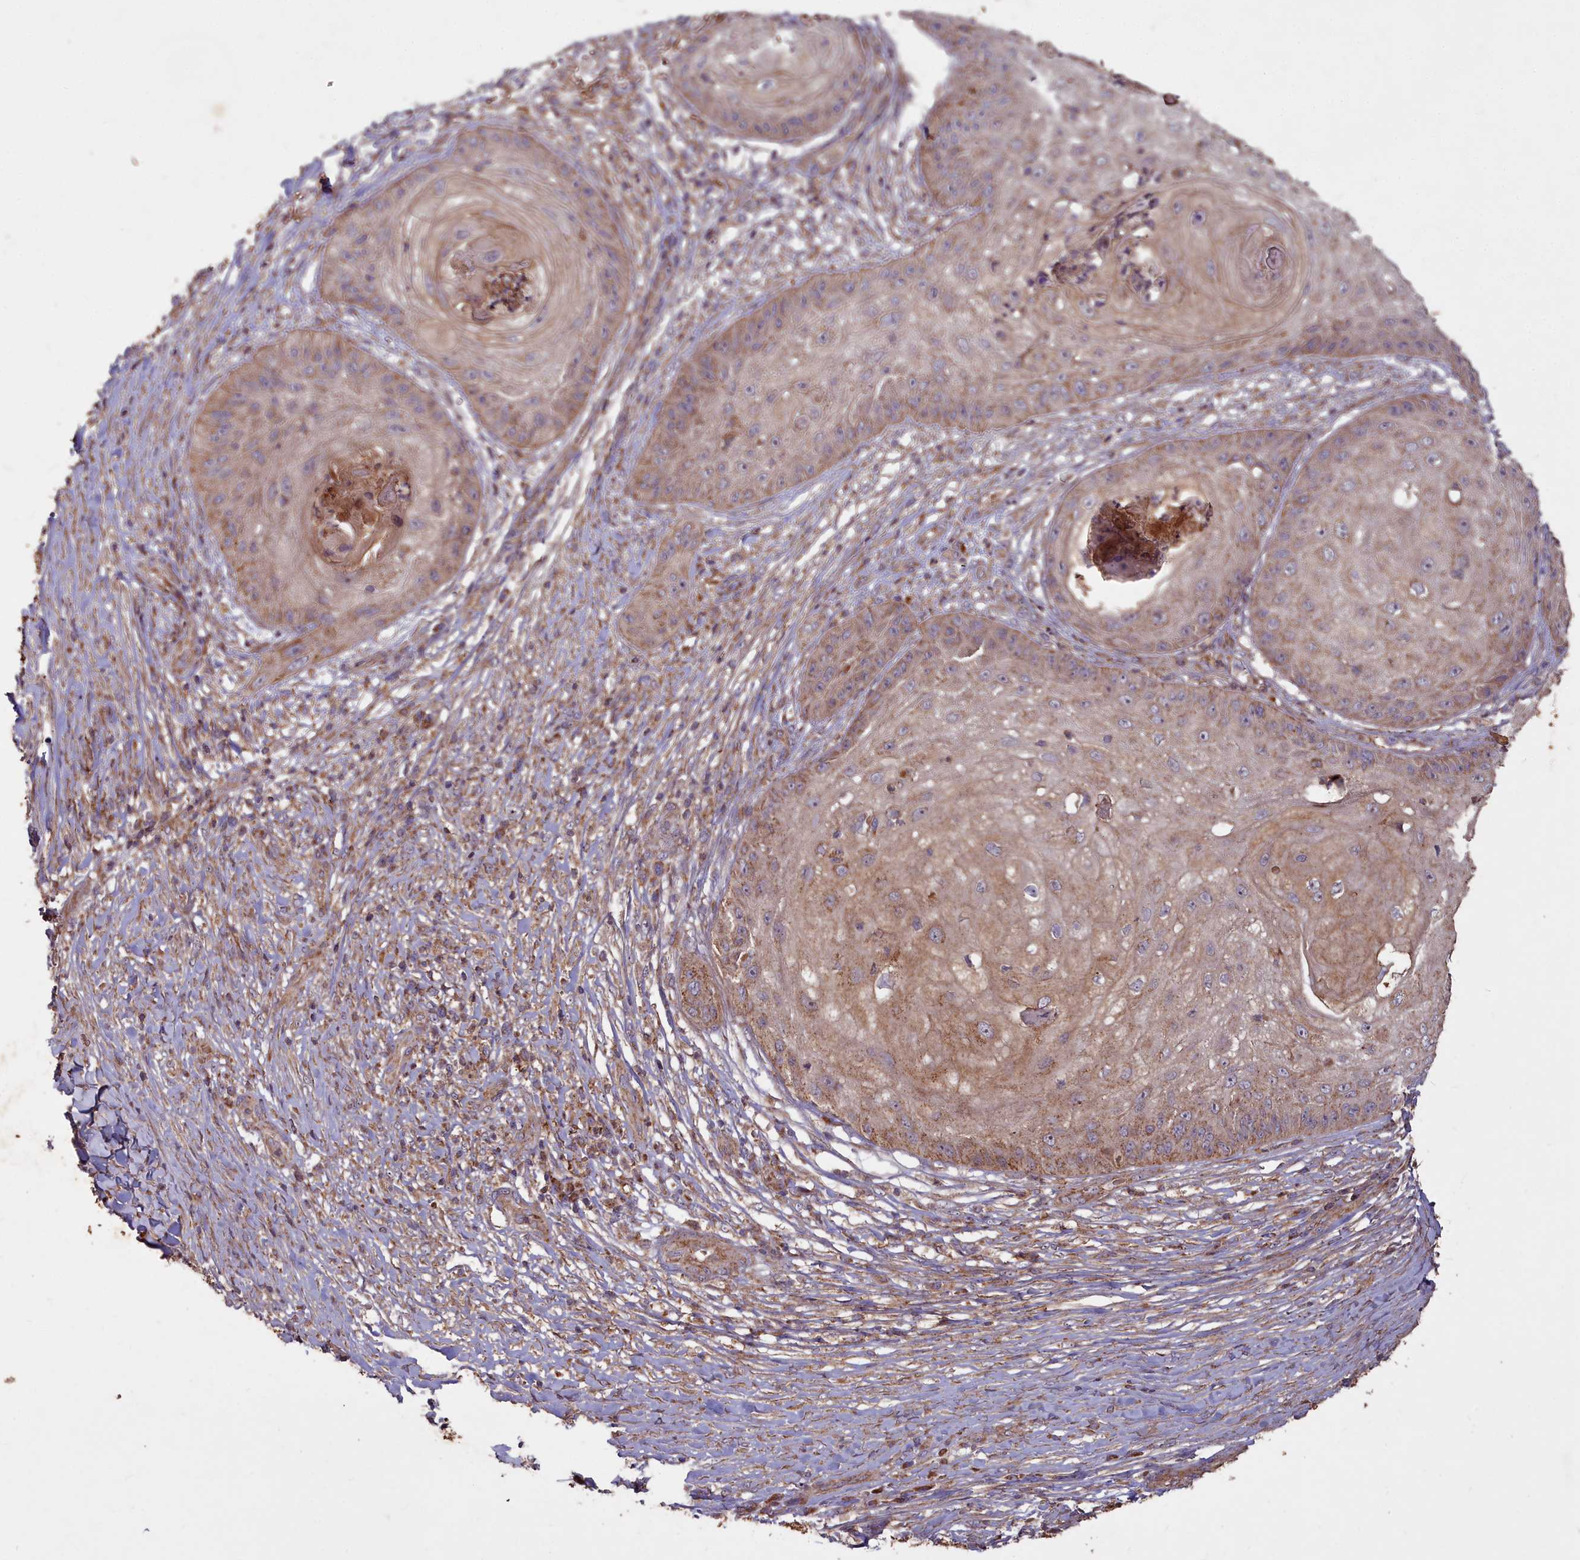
{"staining": {"intensity": "moderate", "quantity": ">75%", "location": "cytoplasmic/membranous"}, "tissue": "skin cancer", "cell_type": "Tumor cells", "image_type": "cancer", "snomed": [{"axis": "morphology", "description": "Squamous cell carcinoma, NOS"}, {"axis": "topography", "description": "Skin"}], "caption": "IHC micrograph of neoplastic tissue: skin cancer (squamous cell carcinoma) stained using immunohistochemistry shows medium levels of moderate protein expression localized specifically in the cytoplasmic/membranous of tumor cells, appearing as a cytoplasmic/membranous brown color.", "gene": "COX11", "patient": {"sex": "male", "age": 70}}